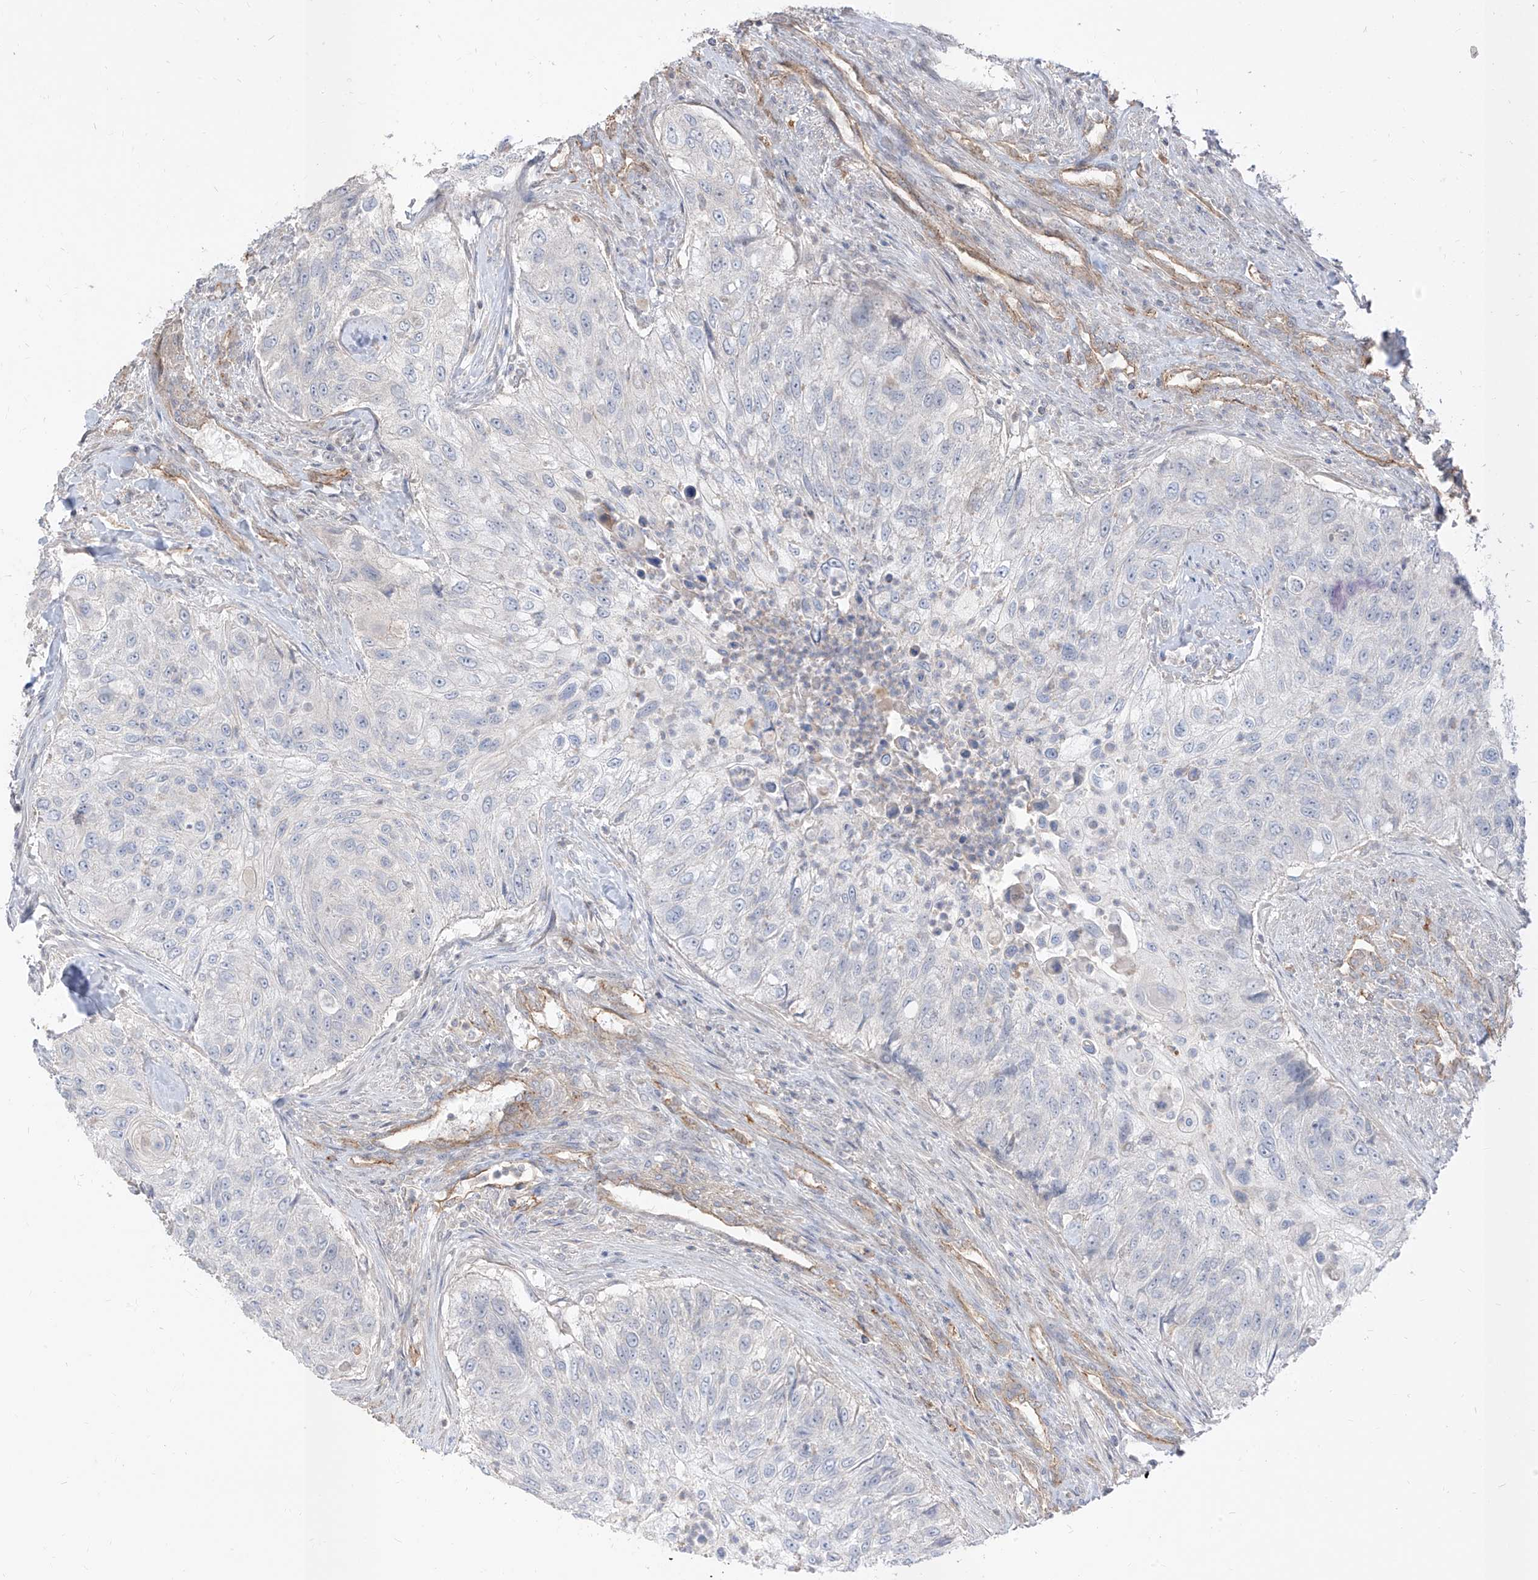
{"staining": {"intensity": "negative", "quantity": "none", "location": "none"}, "tissue": "urothelial cancer", "cell_type": "Tumor cells", "image_type": "cancer", "snomed": [{"axis": "morphology", "description": "Urothelial carcinoma, High grade"}, {"axis": "topography", "description": "Urinary bladder"}], "caption": "The immunohistochemistry (IHC) histopathology image has no significant staining in tumor cells of urothelial cancer tissue.", "gene": "EPHX4", "patient": {"sex": "female", "age": 60}}